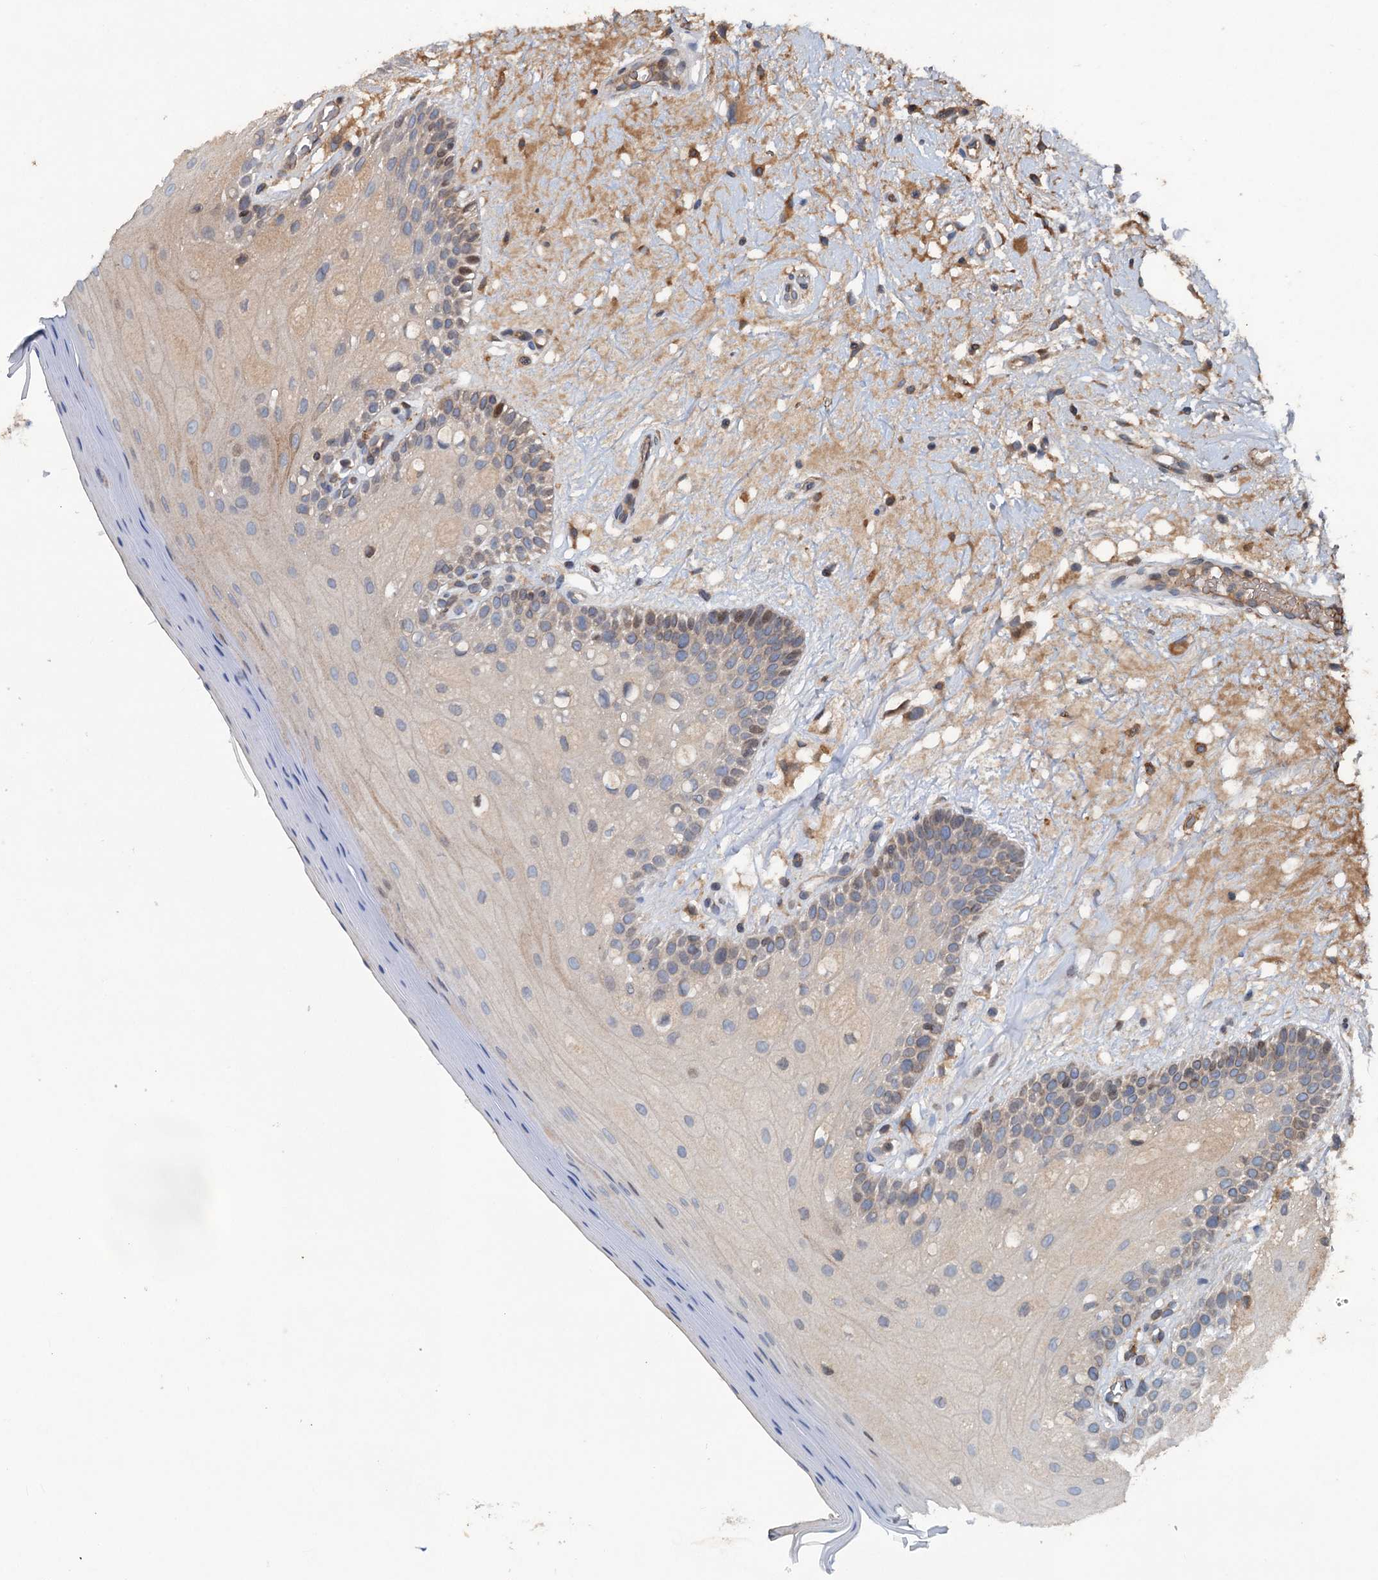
{"staining": {"intensity": "moderate", "quantity": "<25%", "location": "nuclear"}, "tissue": "oral mucosa", "cell_type": "Squamous epithelial cells", "image_type": "normal", "snomed": [{"axis": "morphology", "description": "Normal tissue, NOS"}, {"axis": "topography", "description": "Oral tissue"}, {"axis": "topography", "description": "Tounge, NOS"}], "caption": "Oral mucosa stained with immunohistochemistry (IHC) demonstrates moderate nuclear expression in approximately <25% of squamous epithelial cells.", "gene": "TAPBPL", "patient": {"sex": "male", "age": 47}}